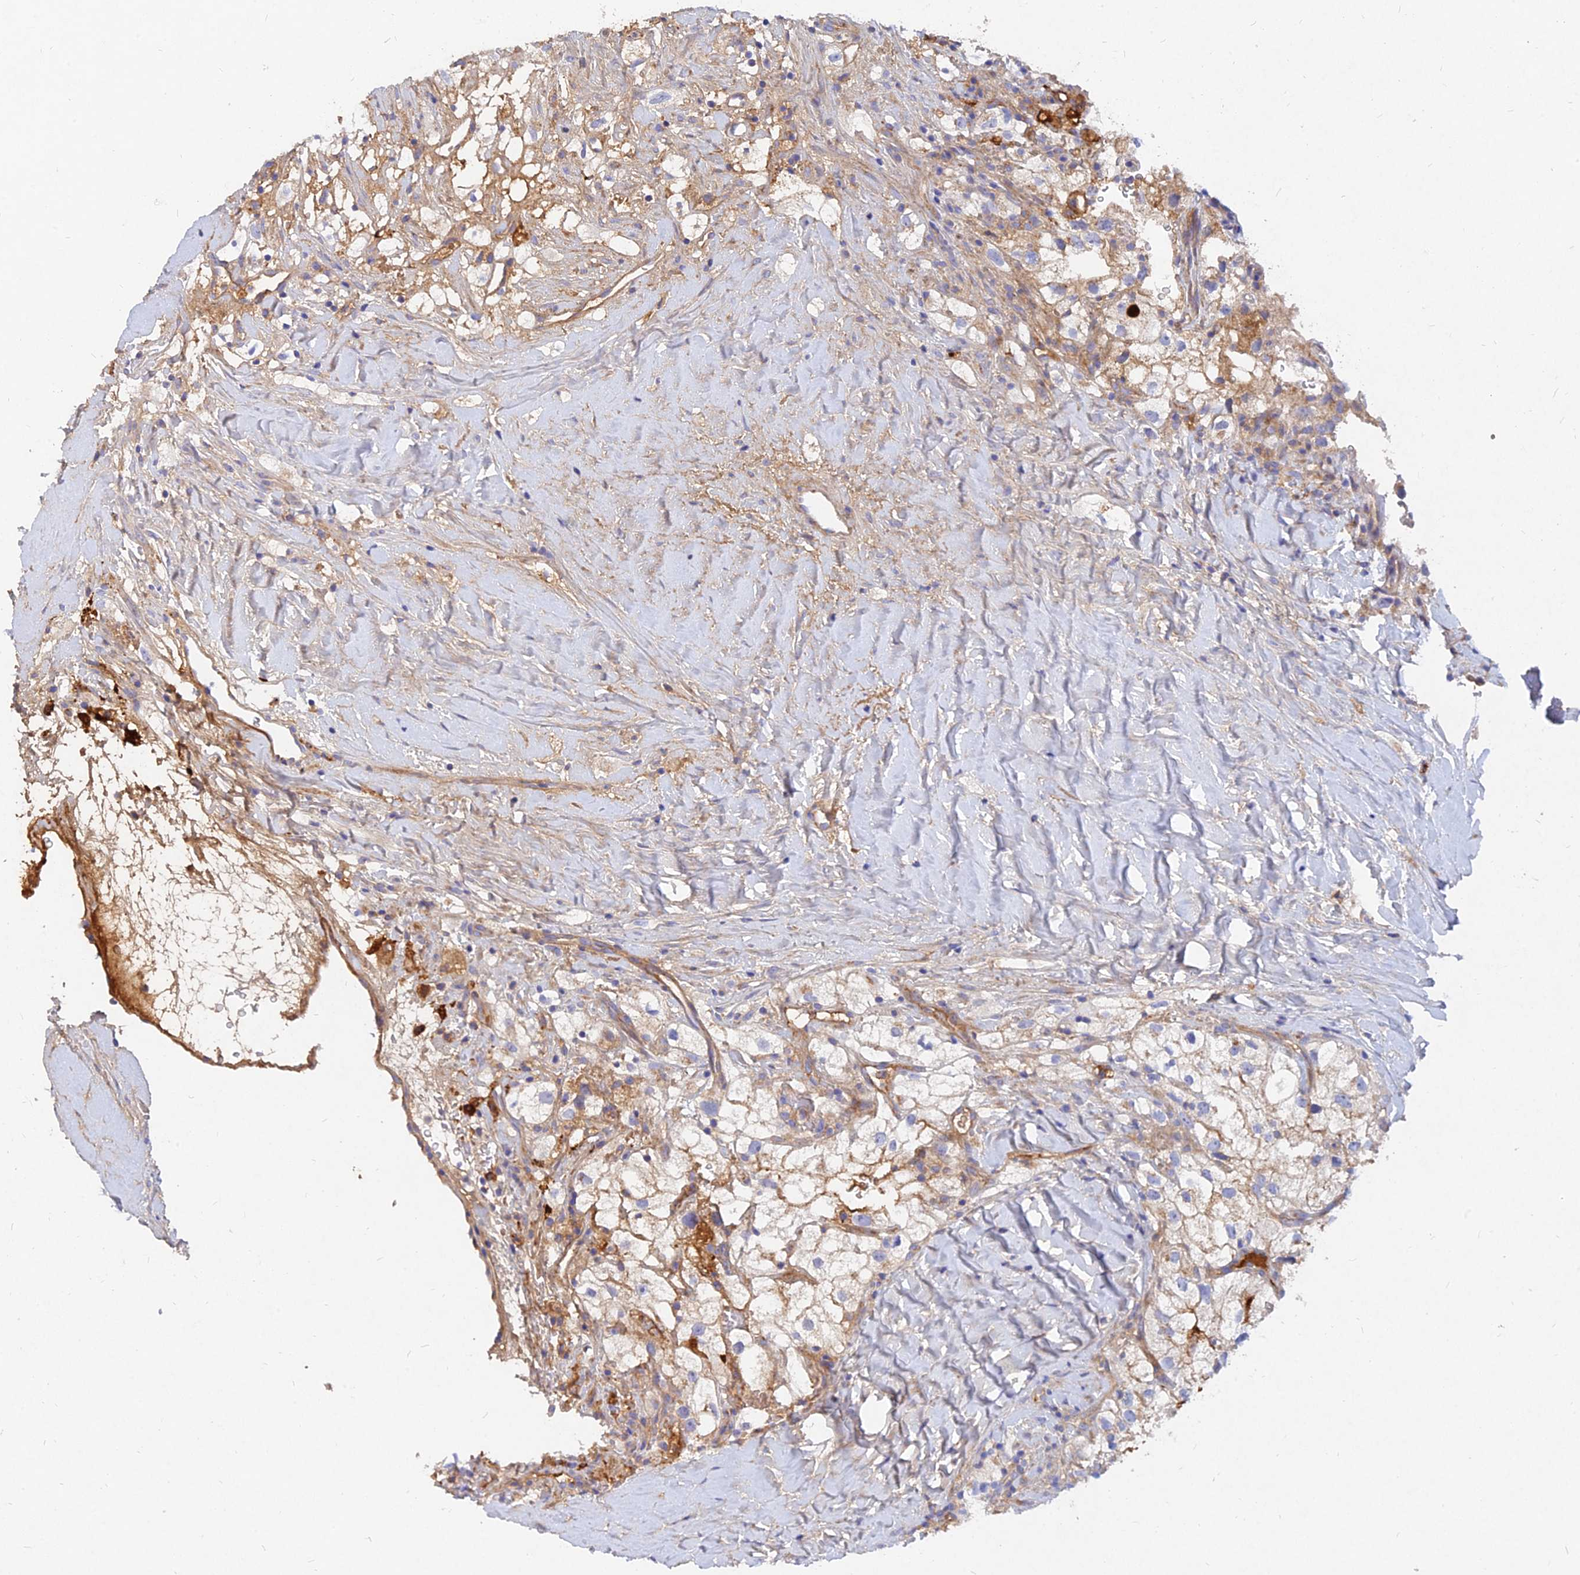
{"staining": {"intensity": "moderate", "quantity": "<25%", "location": "cytoplasmic/membranous"}, "tissue": "renal cancer", "cell_type": "Tumor cells", "image_type": "cancer", "snomed": [{"axis": "morphology", "description": "Adenocarcinoma, NOS"}, {"axis": "topography", "description": "Kidney"}], "caption": "Immunohistochemistry (IHC) (DAB (3,3'-diaminobenzidine)) staining of renal cancer (adenocarcinoma) exhibits moderate cytoplasmic/membranous protein staining in approximately <25% of tumor cells. The protein is shown in brown color, while the nuclei are stained blue.", "gene": "MROH1", "patient": {"sex": "male", "age": 59}}